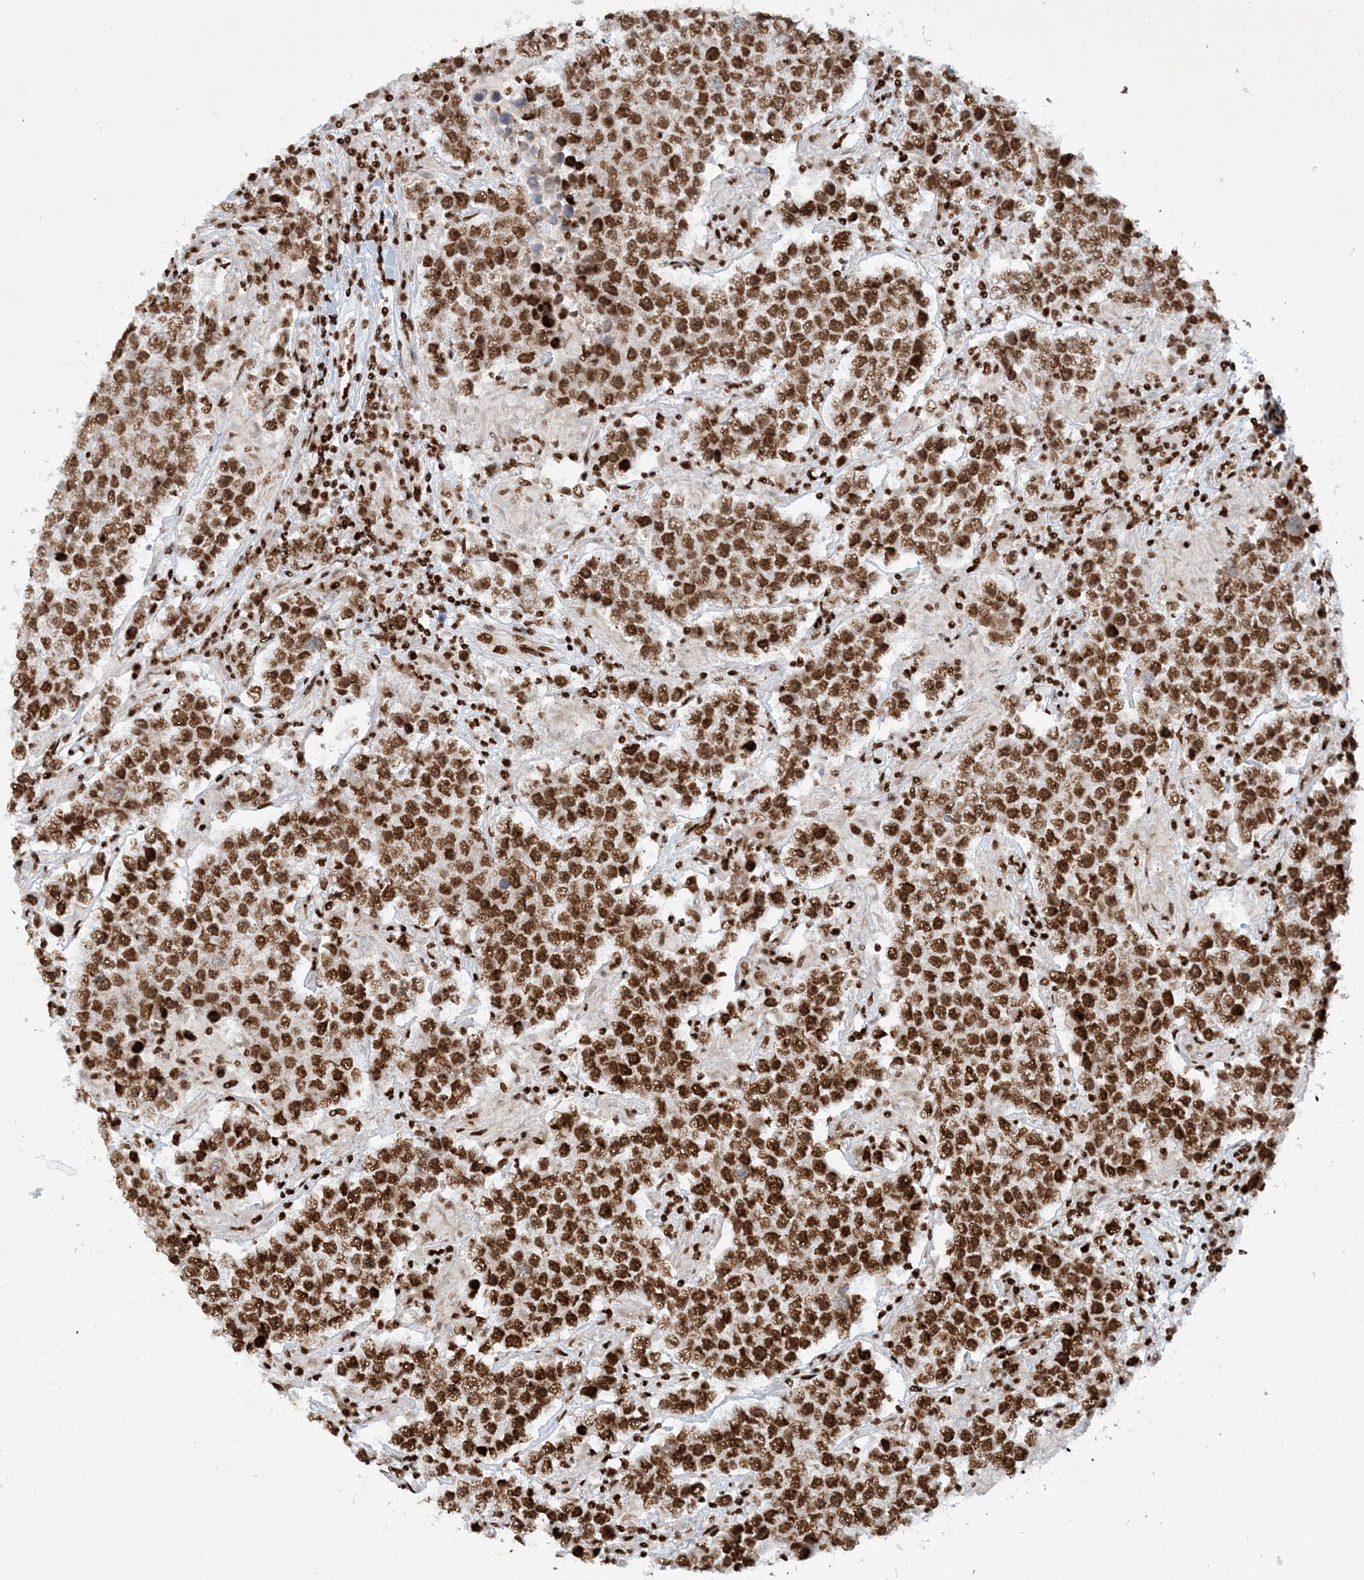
{"staining": {"intensity": "strong", "quantity": ">75%", "location": "nuclear"}, "tissue": "testis cancer", "cell_type": "Tumor cells", "image_type": "cancer", "snomed": [{"axis": "morphology", "description": "Normal tissue, NOS"}, {"axis": "morphology", "description": "Urothelial carcinoma, High grade"}, {"axis": "morphology", "description": "Seminoma, NOS"}, {"axis": "morphology", "description": "Carcinoma, Embryonal, NOS"}, {"axis": "topography", "description": "Urinary bladder"}, {"axis": "topography", "description": "Testis"}], "caption": "Approximately >75% of tumor cells in human seminoma (testis) exhibit strong nuclear protein expression as visualized by brown immunohistochemical staining.", "gene": "DELE1", "patient": {"sex": "male", "age": 41}}